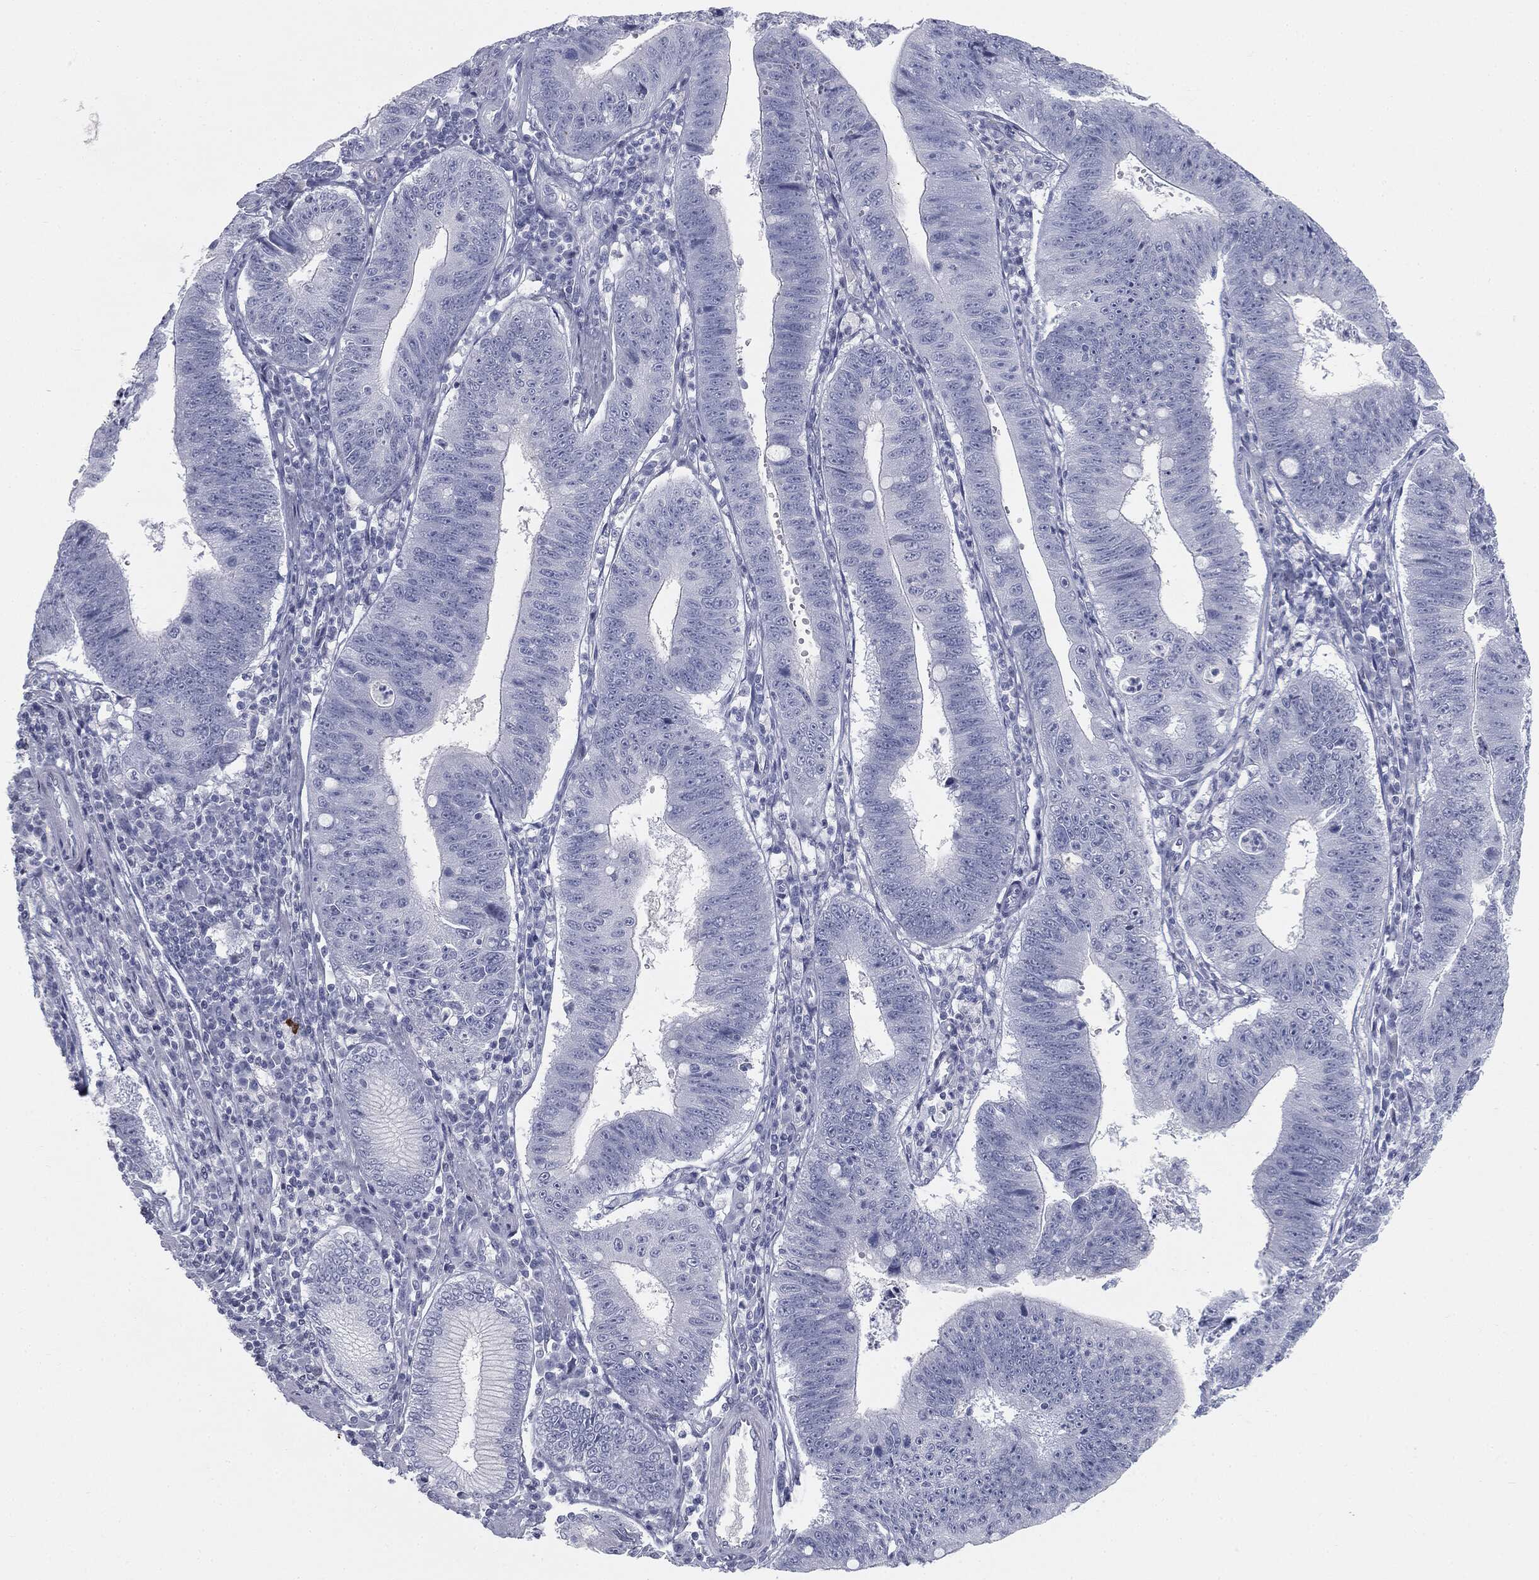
{"staining": {"intensity": "negative", "quantity": "none", "location": "none"}, "tissue": "stomach cancer", "cell_type": "Tumor cells", "image_type": "cancer", "snomed": [{"axis": "morphology", "description": "Adenocarcinoma, NOS"}, {"axis": "topography", "description": "Stomach"}], "caption": "Immunohistochemistry of human stomach cancer (adenocarcinoma) shows no positivity in tumor cells. (Immunohistochemistry, brightfield microscopy, high magnification).", "gene": "TPO", "patient": {"sex": "male", "age": 59}}